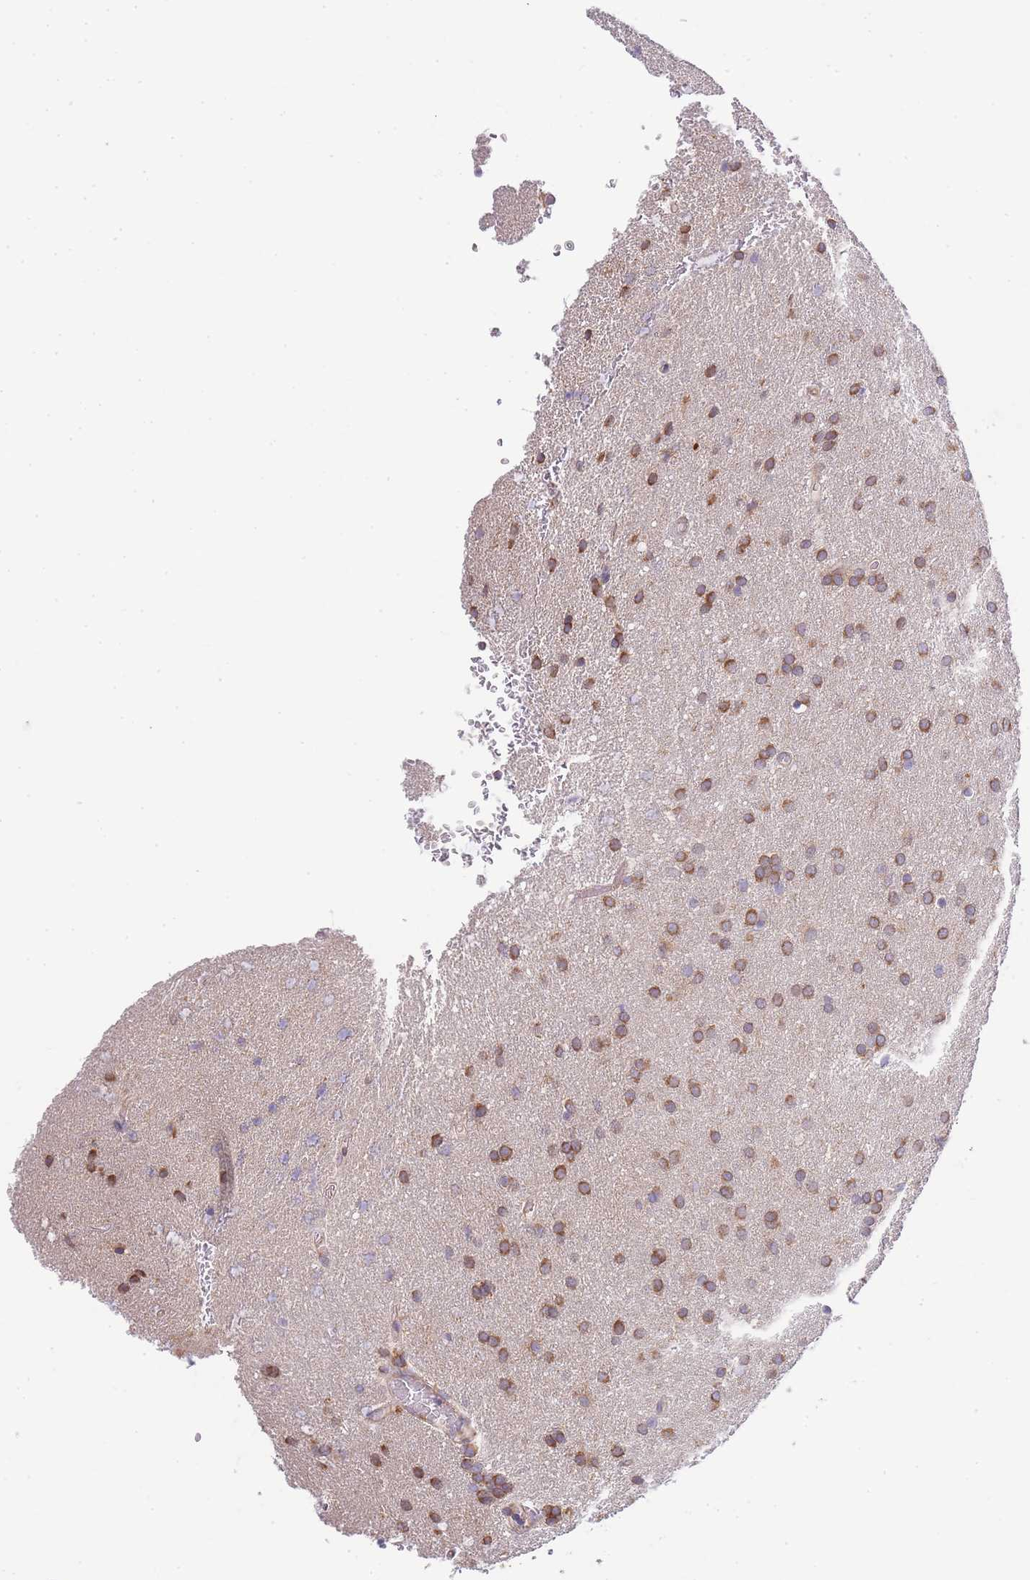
{"staining": {"intensity": "moderate", "quantity": ">75%", "location": "cytoplasmic/membranous"}, "tissue": "glioma", "cell_type": "Tumor cells", "image_type": "cancer", "snomed": [{"axis": "morphology", "description": "Glioma, malignant, Low grade"}, {"axis": "topography", "description": "Brain"}], "caption": "Glioma stained with immunohistochemistry (IHC) demonstrates moderate cytoplasmic/membranous expression in about >75% of tumor cells. The staining was performed using DAB (3,3'-diaminobenzidine) to visualize the protein expression in brown, while the nuclei were stained in blue with hematoxylin (Magnification: 20x).", "gene": "BEX1", "patient": {"sex": "female", "age": 32}}